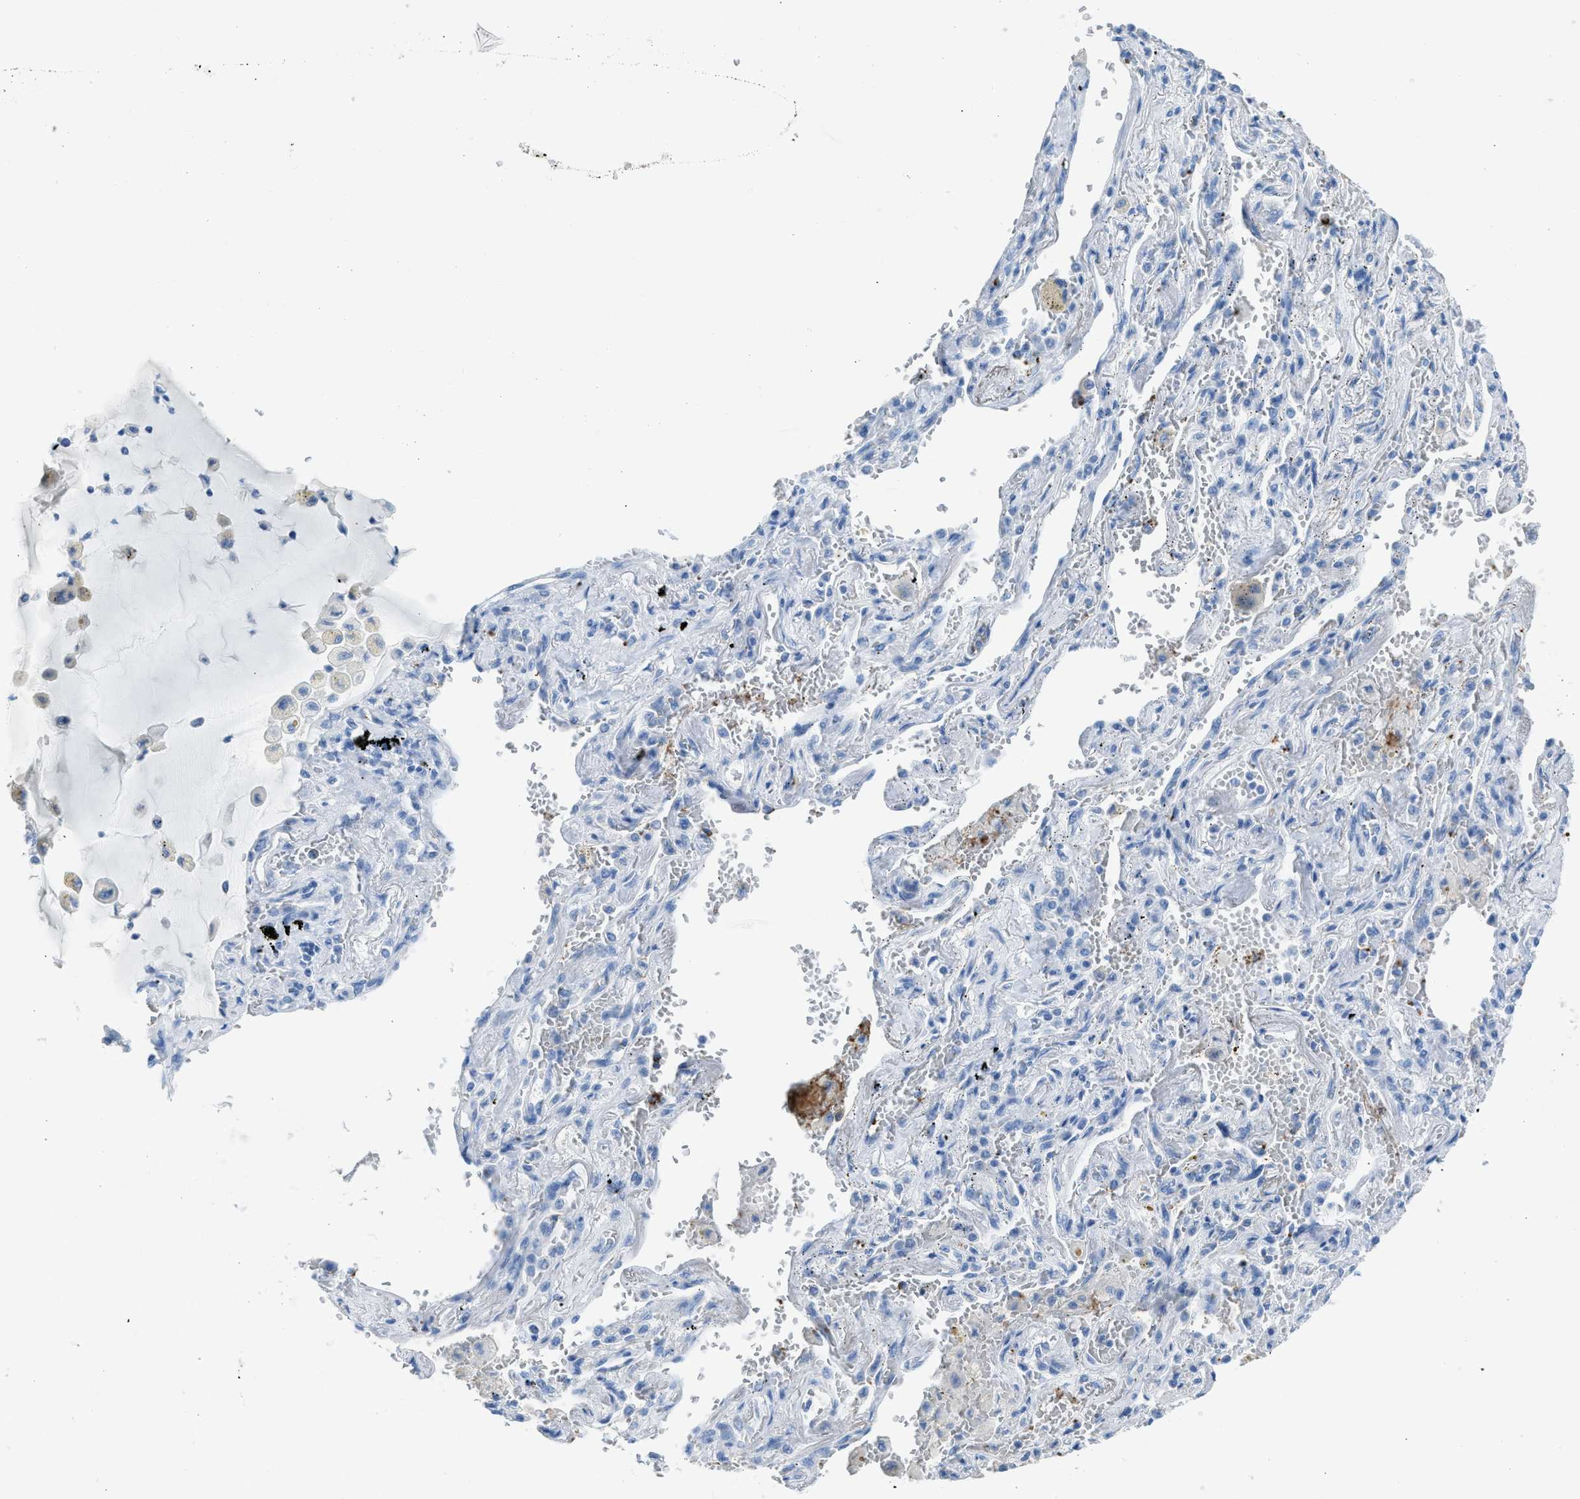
{"staining": {"intensity": "negative", "quantity": "none", "location": "none"}, "tissue": "lung cancer", "cell_type": "Tumor cells", "image_type": "cancer", "snomed": [{"axis": "morphology", "description": "Adenocarcinoma, NOS"}, {"axis": "topography", "description": "Lung"}], "caption": "Tumor cells show no significant expression in lung cancer (adenocarcinoma).", "gene": "FAIM2", "patient": {"sex": "female", "age": 65}}